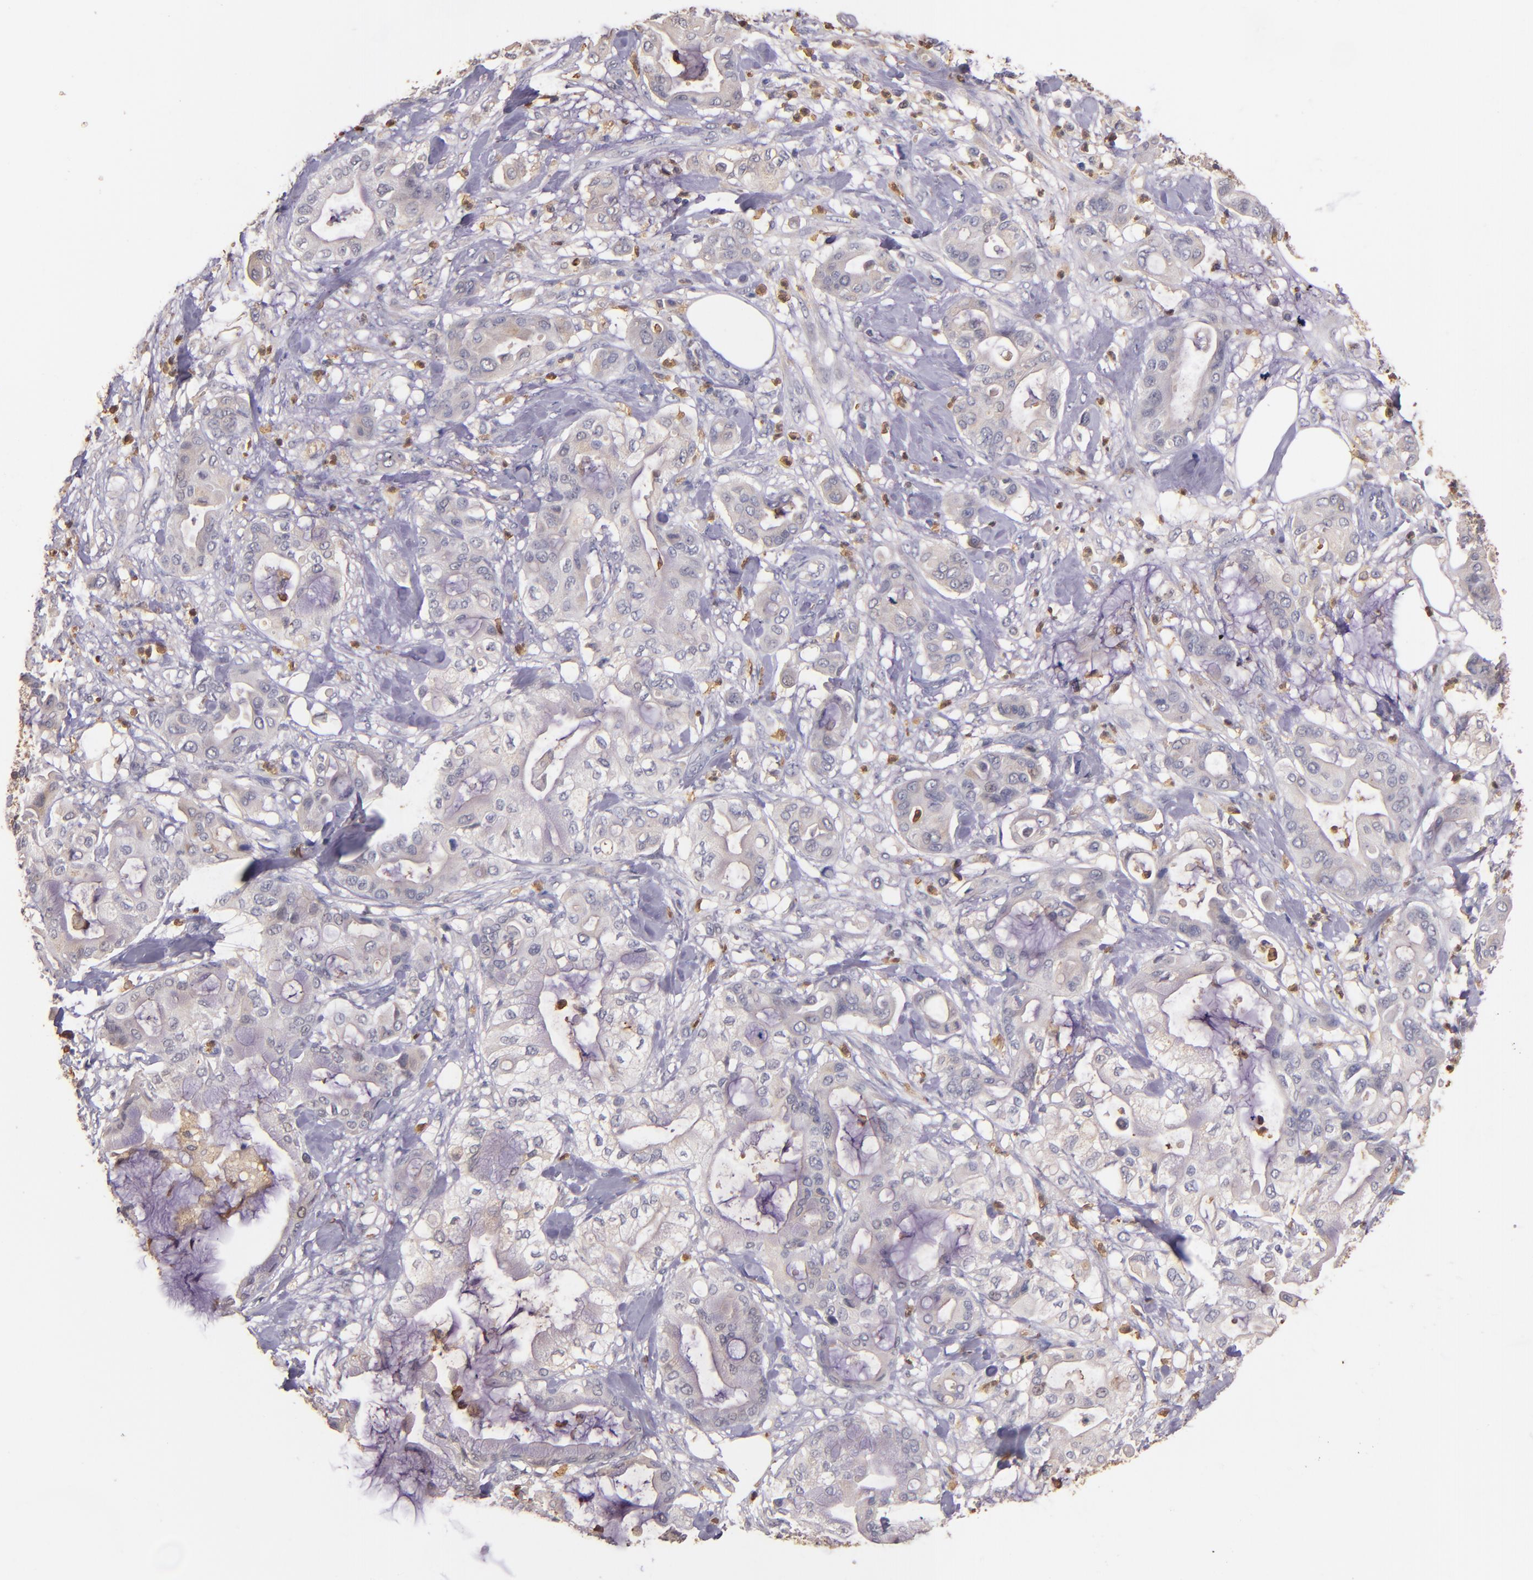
{"staining": {"intensity": "weak", "quantity": ">75%", "location": "cytoplasmic/membranous"}, "tissue": "pancreatic cancer", "cell_type": "Tumor cells", "image_type": "cancer", "snomed": [{"axis": "morphology", "description": "Adenocarcinoma, NOS"}, {"axis": "morphology", "description": "Adenocarcinoma, metastatic, NOS"}, {"axis": "topography", "description": "Lymph node"}, {"axis": "topography", "description": "Pancreas"}, {"axis": "topography", "description": "Duodenum"}], "caption": "Immunohistochemical staining of human pancreatic cancer (metastatic adenocarcinoma) reveals low levels of weak cytoplasmic/membranous staining in about >75% of tumor cells.", "gene": "PTS", "patient": {"sex": "female", "age": 64}}